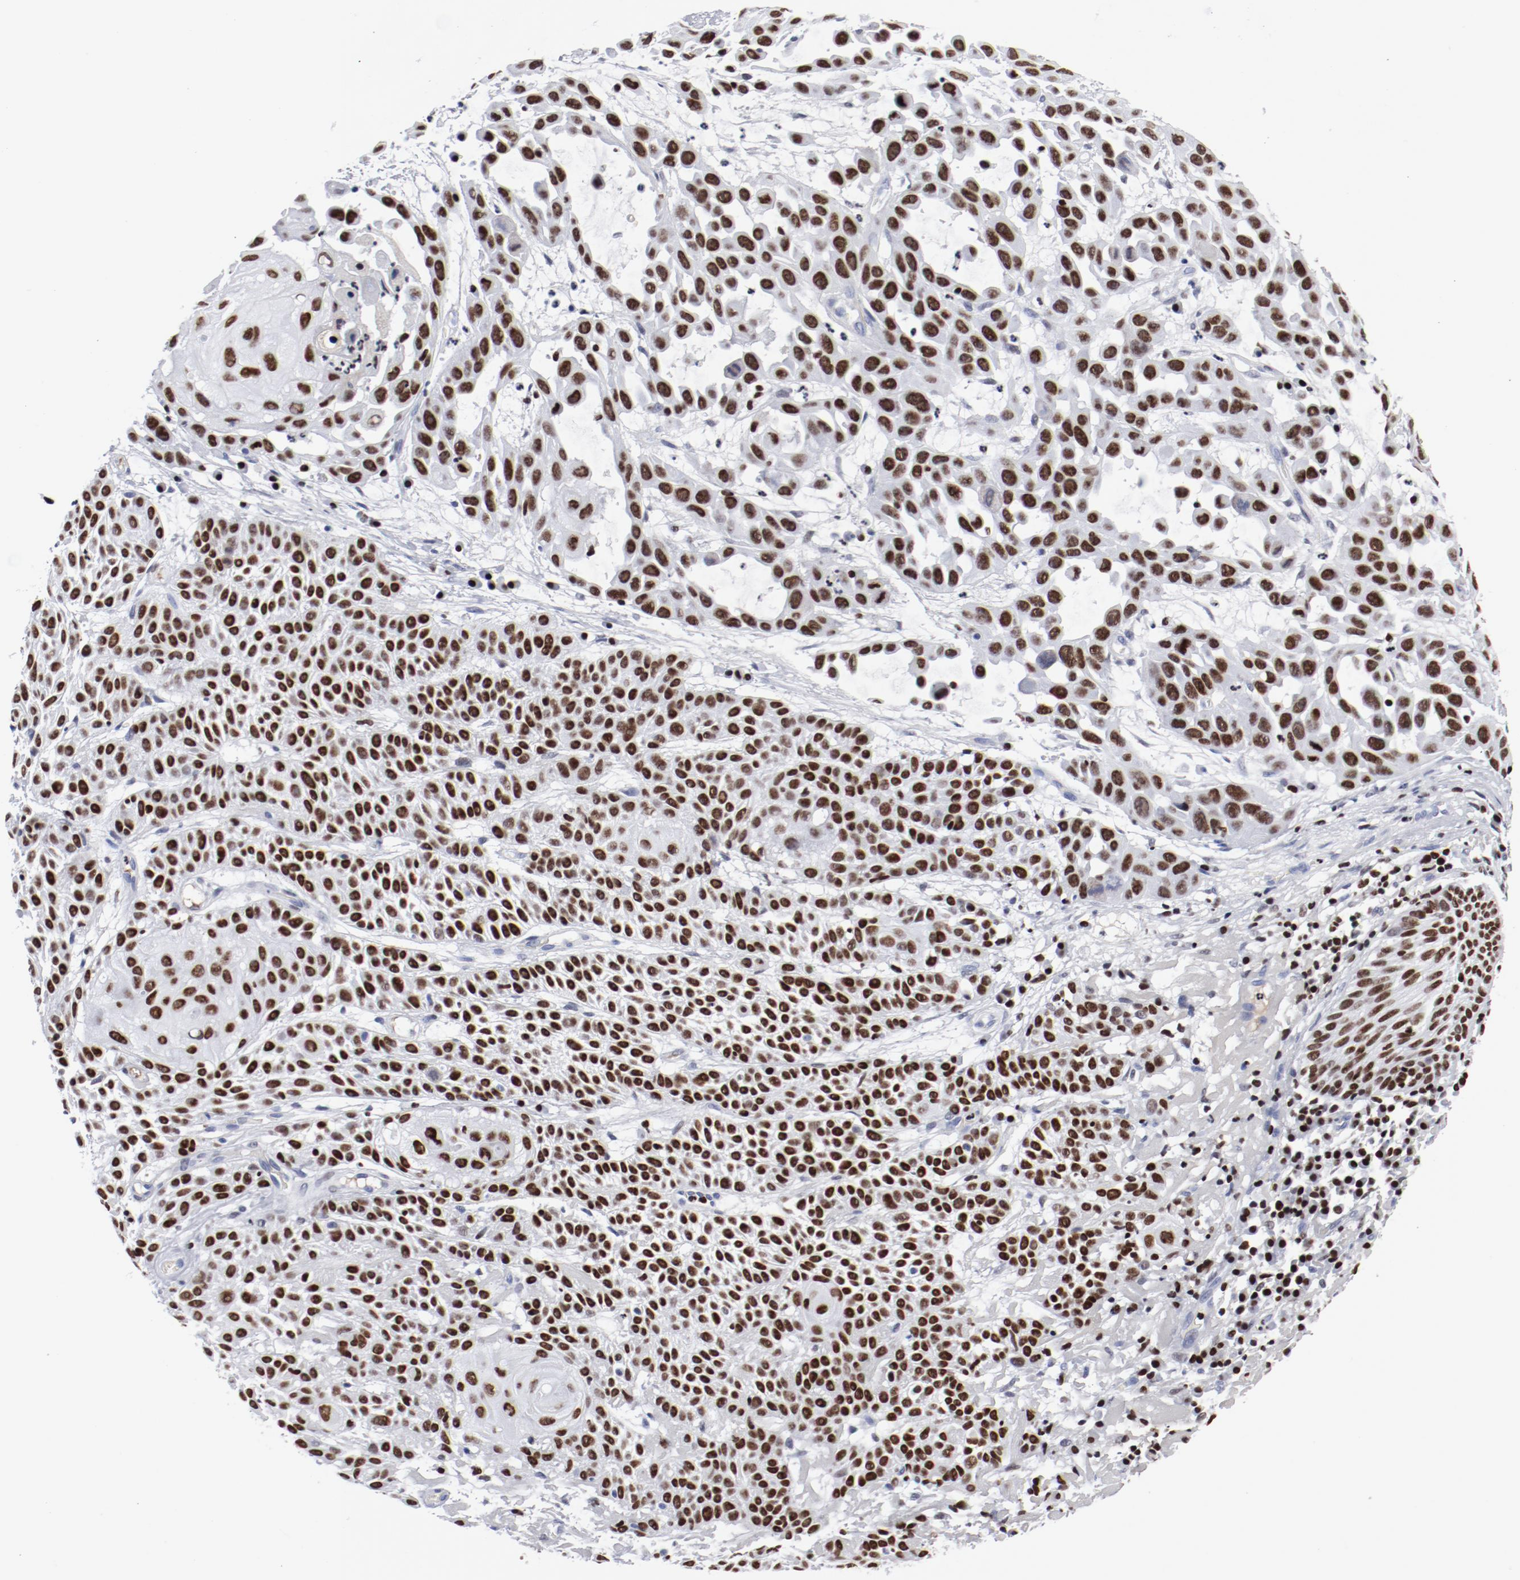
{"staining": {"intensity": "strong", "quantity": ">75%", "location": "nuclear"}, "tissue": "skin cancer", "cell_type": "Tumor cells", "image_type": "cancer", "snomed": [{"axis": "morphology", "description": "Squamous cell carcinoma, NOS"}, {"axis": "topography", "description": "Skin"}], "caption": "This is a micrograph of immunohistochemistry (IHC) staining of skin squamous cell carcinoma, which shows strong staining in the nuclear of tumor cells.", "gene": "SMARCC2", "patient": {"sex": "male", "age": 81}}